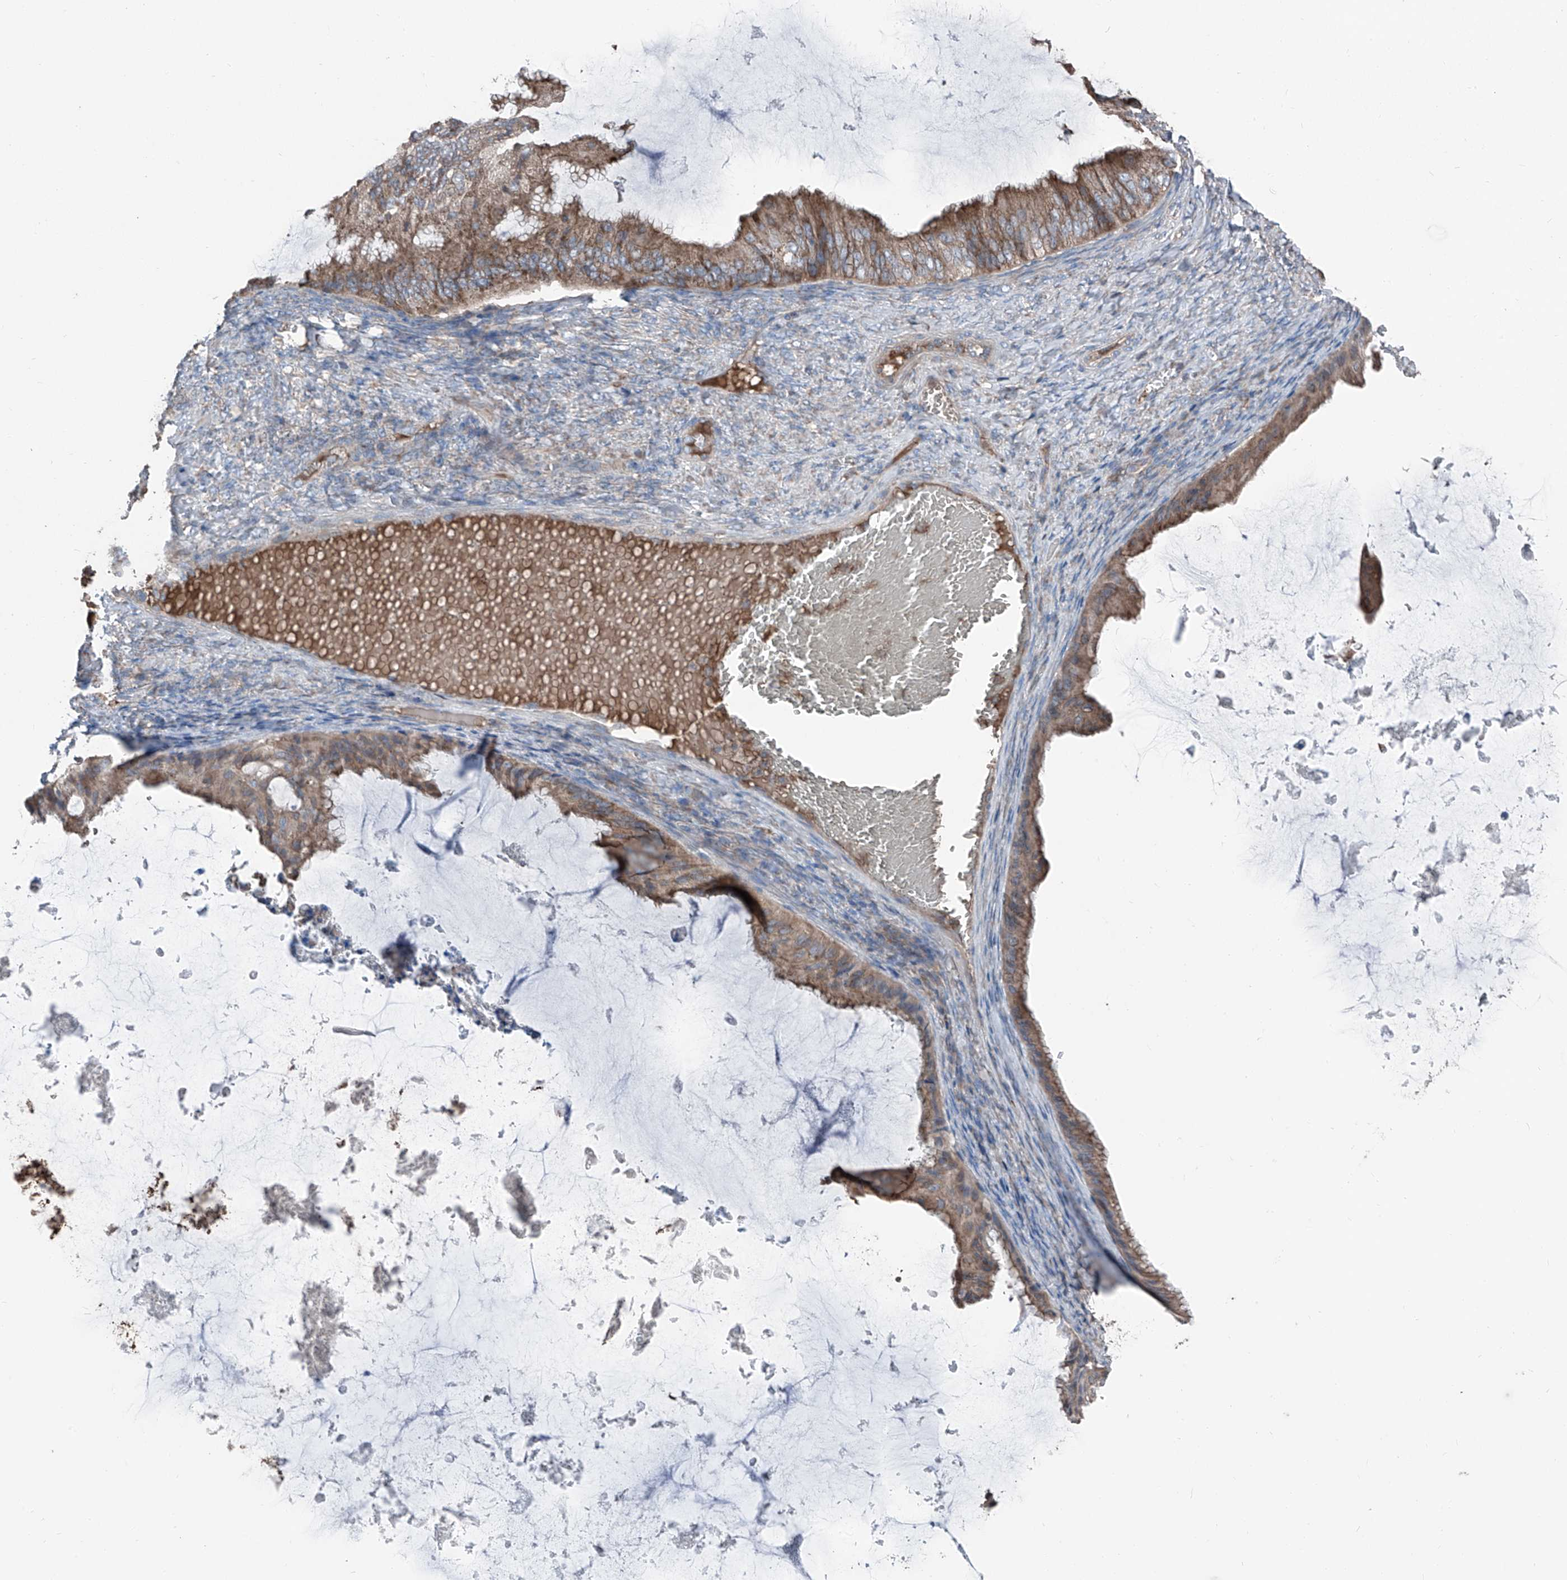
{"staining": {"intensity": "moderate", "quantity": ">75%", "location": "cytoplasmic/membranous"}, "tissue": "ovarian cancer", "cell_type": "Tumor cells", "image_type": "cancer", "snomed": [{"axis": "morphology", "description": "Cystadenocarcinoma, mucinous, NOS"}, {"axis": "topography", "description": "Ovary"}], "caption": "An IHC micrograph of neoplastic tissue is shown. Protein staining in brown shows moderate cytoplasmic/membranous positivity in ovarian cancer (mucinous cystadenocarcinoma) within tumor cells.", "gene": "GPAT3", "patient": {"sex": "female", "age": 61}}